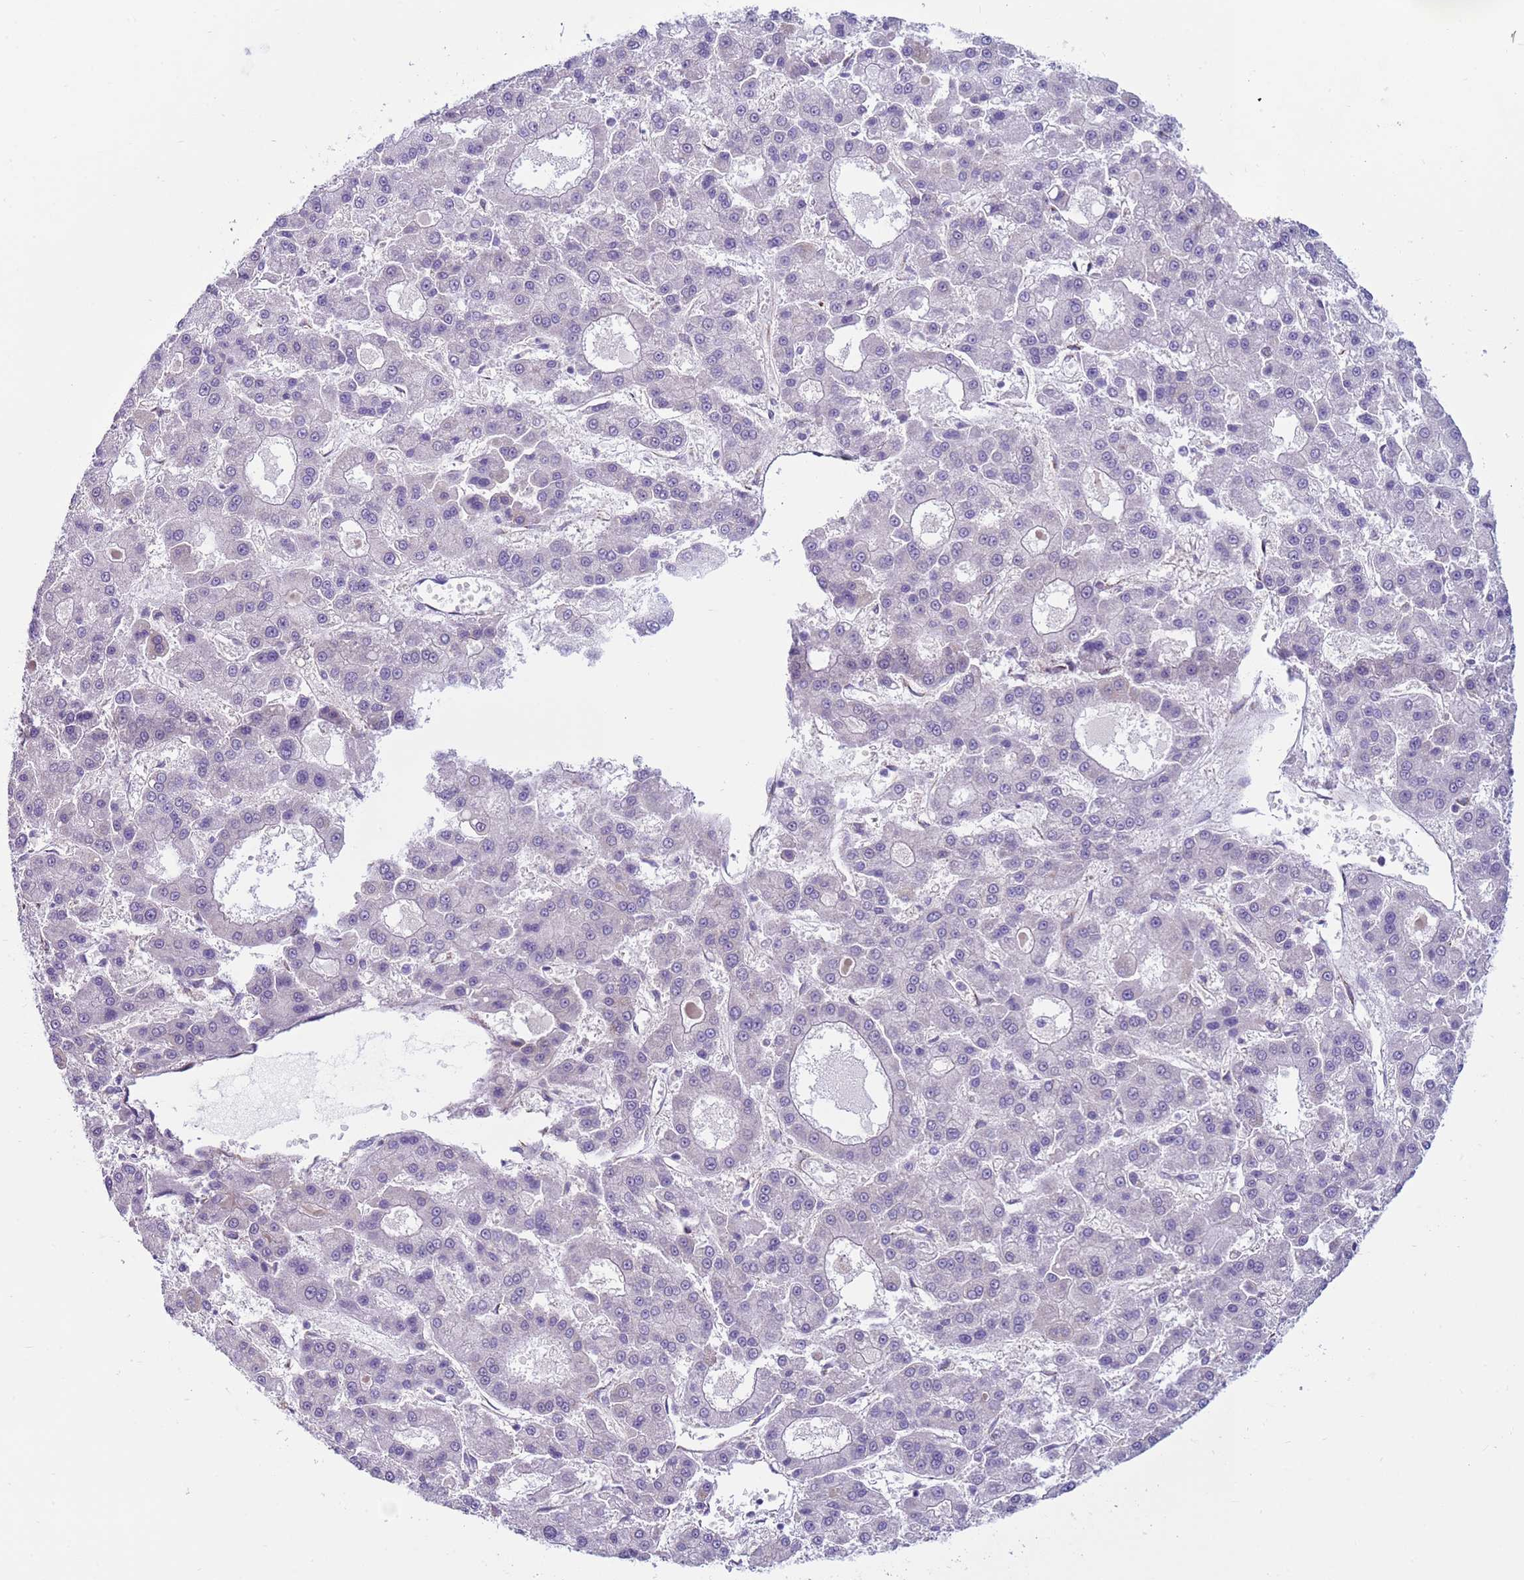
{"staining": {"intensity": "negative", "quantity": "none", "location": "none"}, "tissue": "liver cancer", "cell_type": "Tumor cells", "image_type": "cancer", "snomed": [{"axis": "morphology", "description": "Carcinoma, Hepatocellular, NOS"}, {"axis": "topography", "description": "Liver"}], "caption": "This is a image of immunohistochemistry (IHC) staining of liver cancer, which shows no expression in tumor cells. Brightfield microscopy of immunohistochemistry (IHC) stained with DAB (3,3'-diaminobenzidine) (brown) and hematoxylin (blue), captured at high magnification.", "gene": "NCALD", "patient": {"sex": "male", "age": 70}}